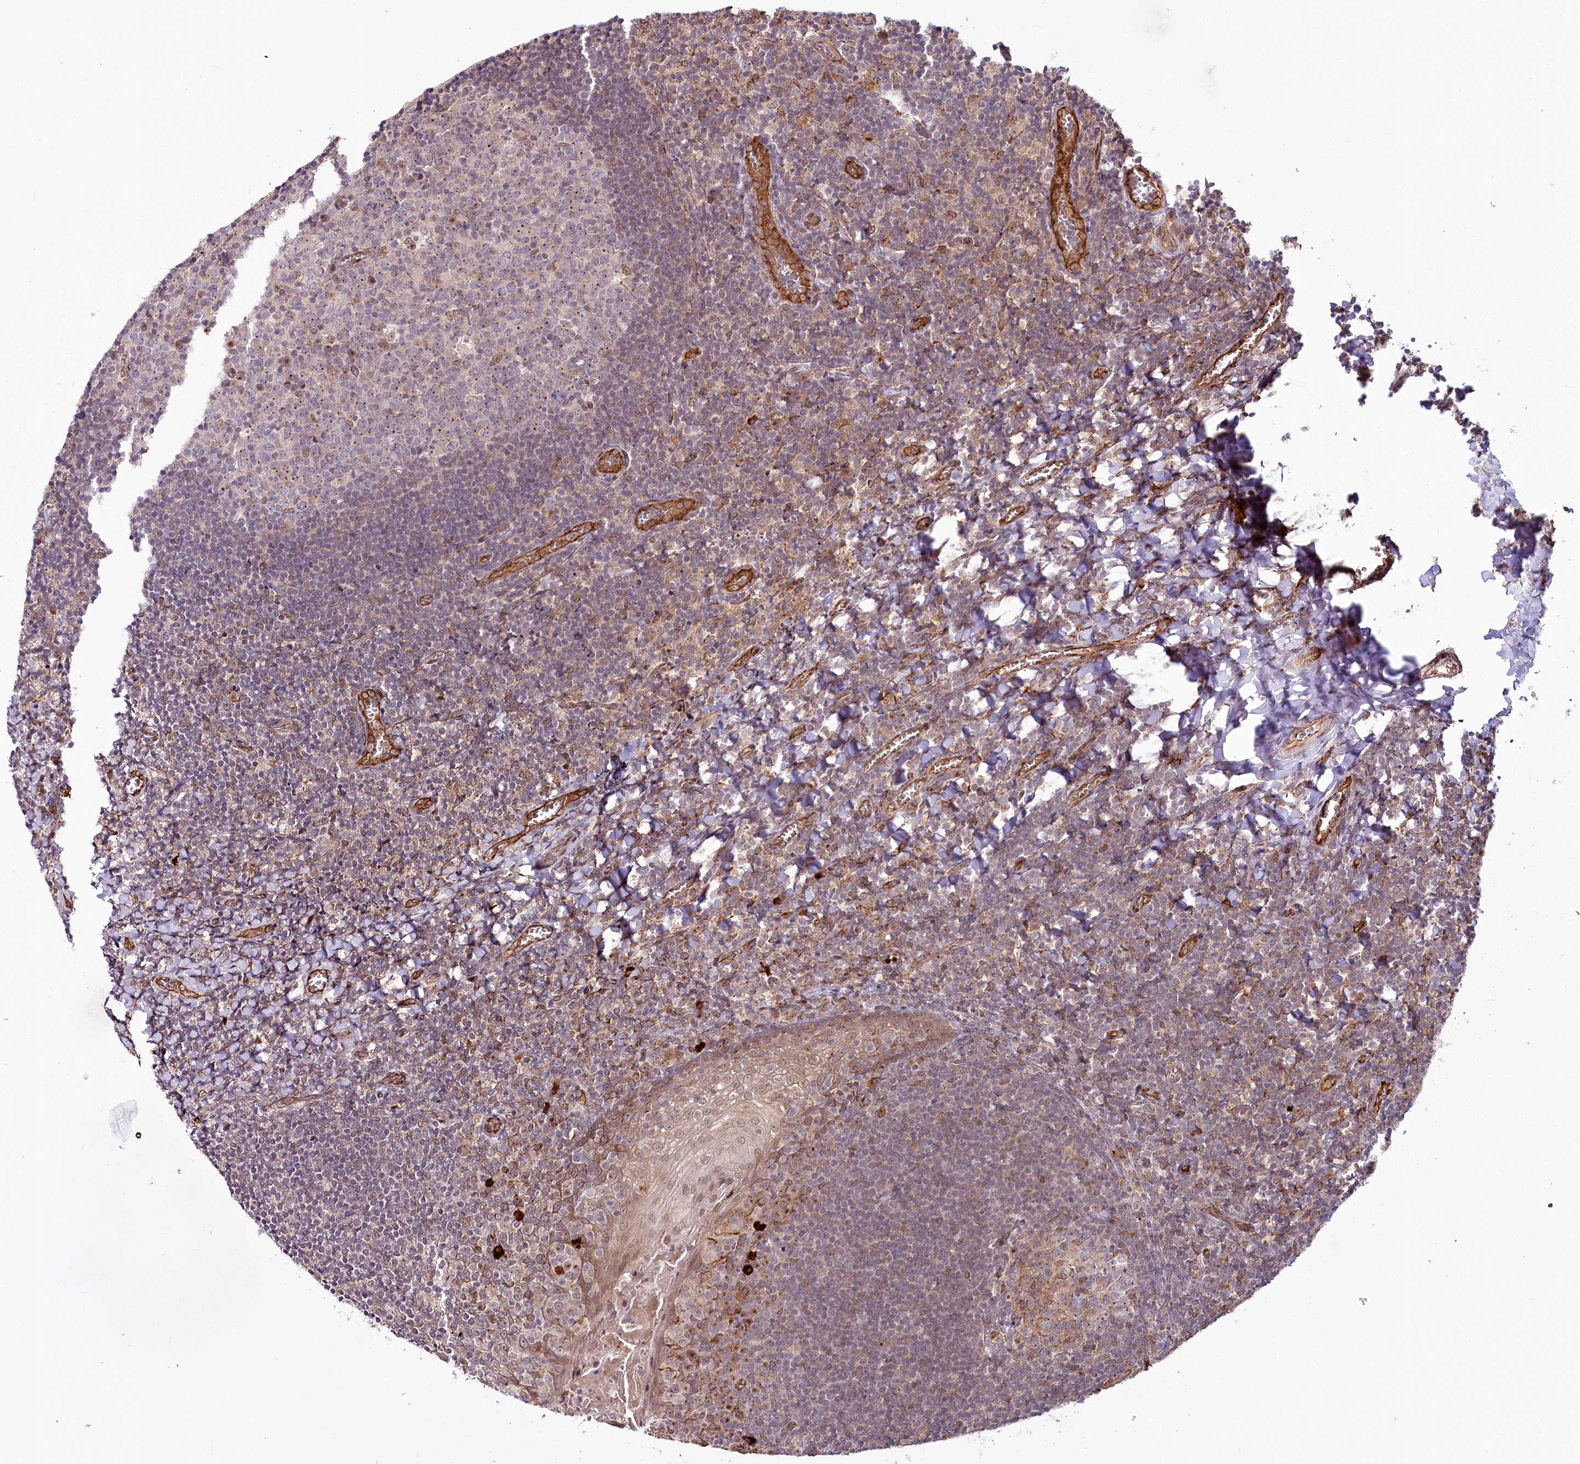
{"staining": {"intensity": "moderate", "quantity": "<25%", "location": "nuclear"}, "tissue": "tonsil", "cell_type": "Germinal center cells", "image_type": "normal", "snomed": [{"axis": "morphology", "description": "Normal tissue, NOS"}, {"axis": "topography", "description": "Tonsil"}], "caption": "The photomicrograph demonstrates staining of normal tonsil, revealing moderate nuclear protein staining (brown color) within germinal center cells.", "gene": "ALKBH8", "patient": {"sex": "male", "age": 27}}